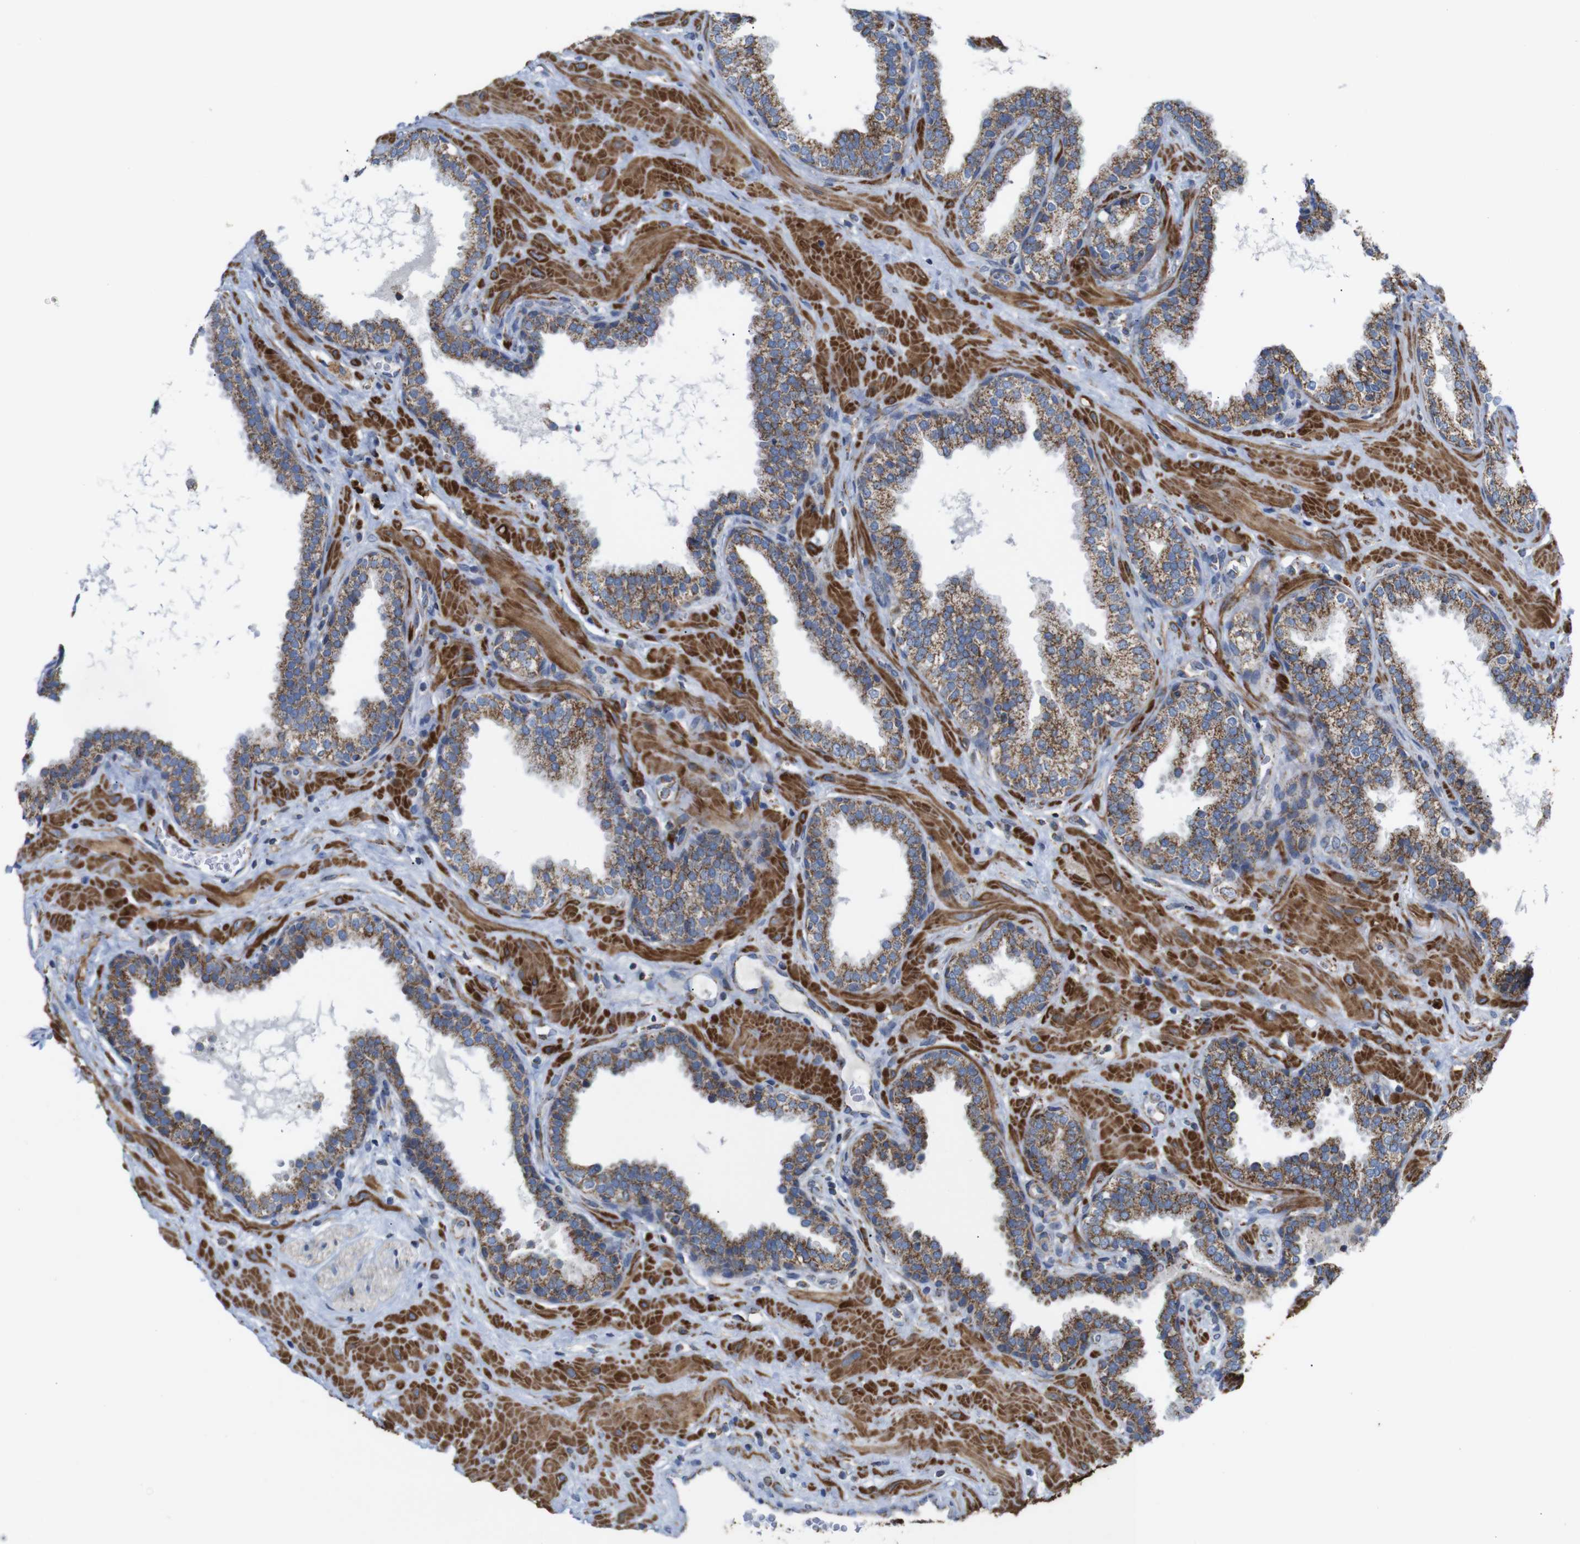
{"staining": {"intensity": "moderate", "quantity": ">75%", "location": "cytoplasmic/membranous"}, "tissue": "prostate", "cell_type": "Glandular cells", "image_type": "normal", "snomed": [{"axis": "morphology", "description": "Normal tissue, NOS"}, {"axis": "topography", "description": "Prostate"}], "caption": "Protein staining by immunohistochemistry exhibits moderate cytoplasmic/membranous expression in approximately >75% of glandular cells in normal prostate.", "gene": "FAM171B", "patient": {"sex": "male", "age": 51}}